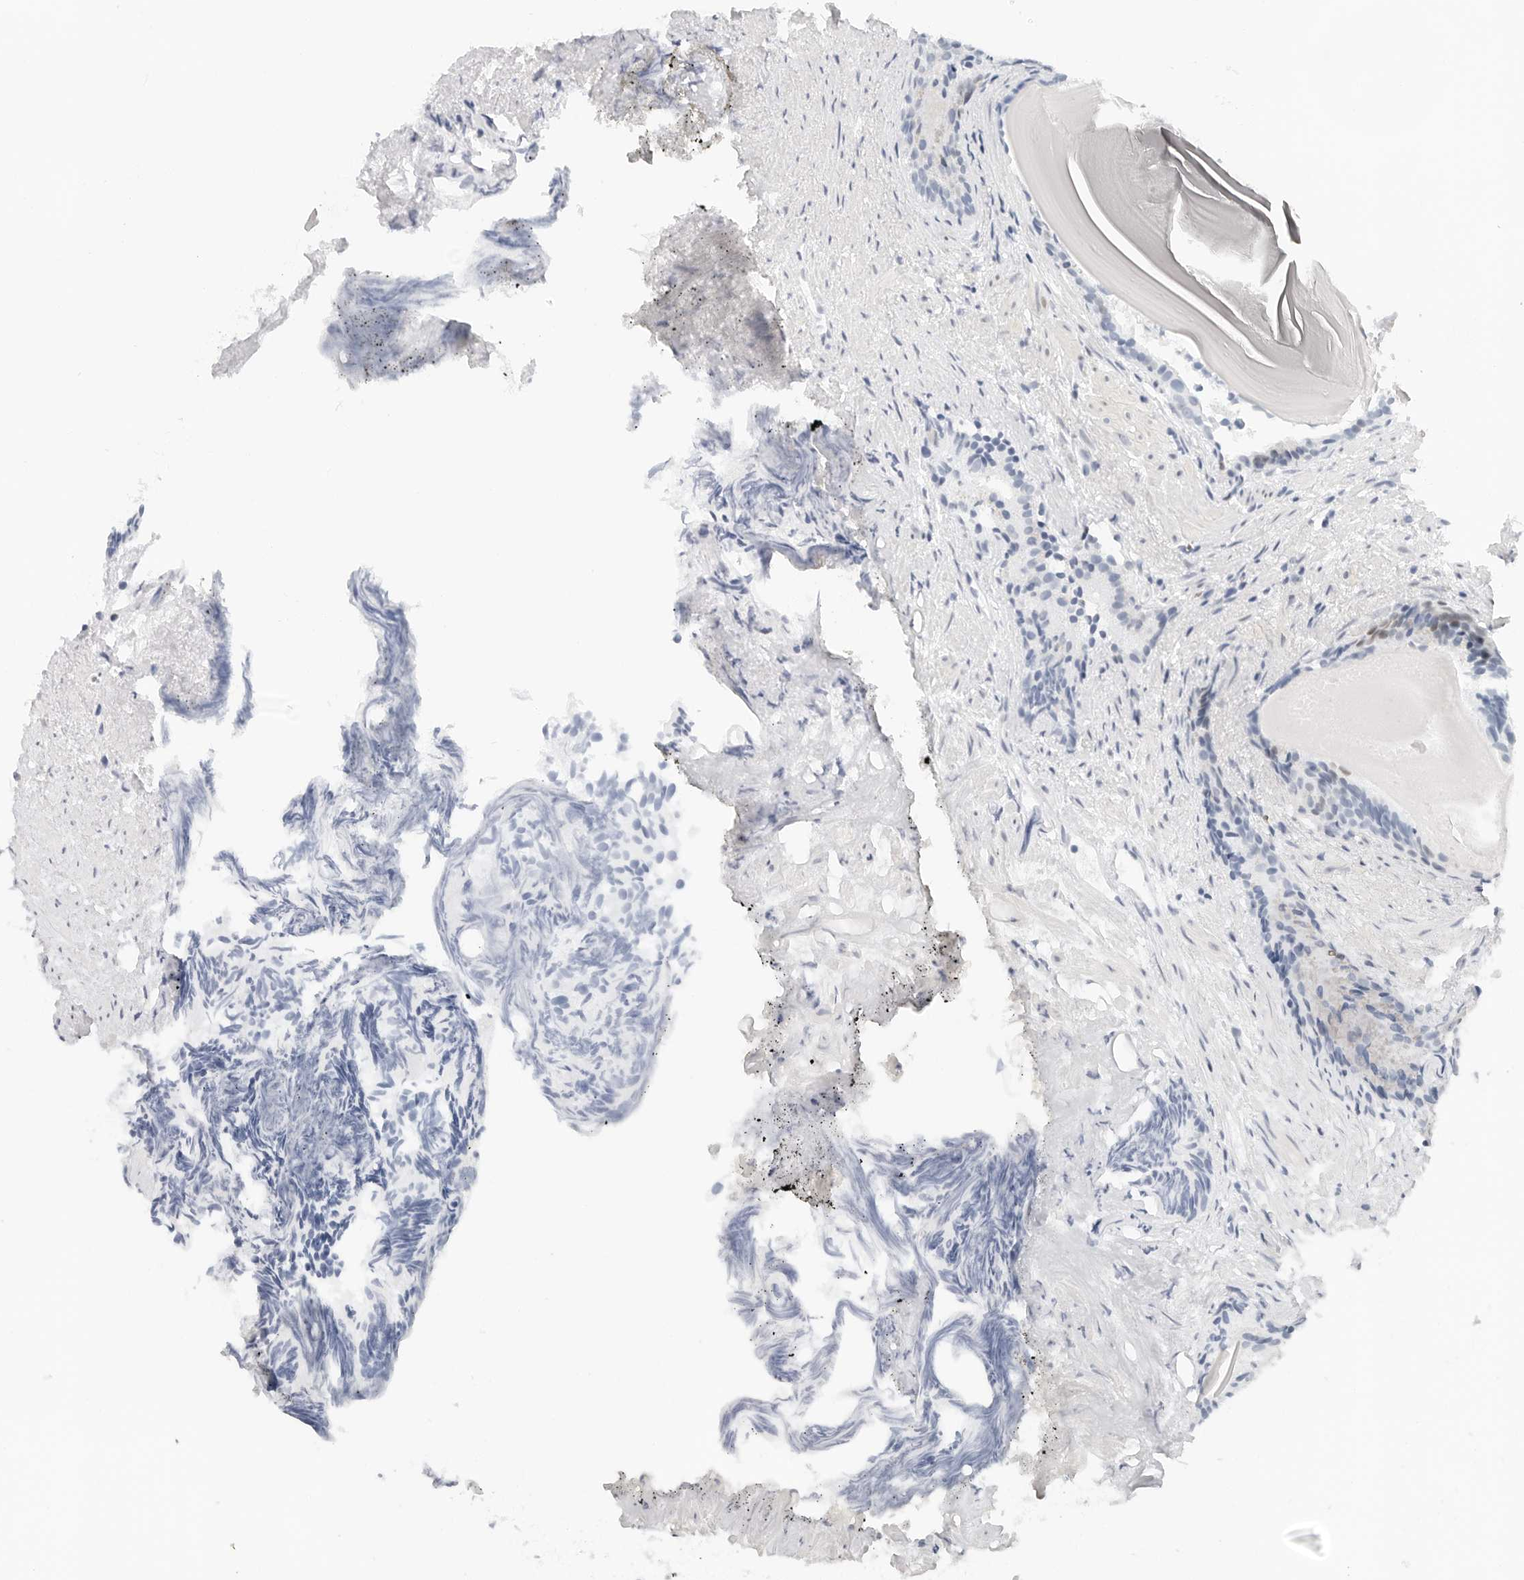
{"staining": {"intensity": "weak", "quantity": "<25%", "location": "nuclear"}, "tissue": "prostate cancer", "cell_type": "Tumor cells", "image_type": "cancer", "snomed": [{"axis": "morphology", "description": "Adenocarcinoma, Low grade"}, {"axis": "topography", "description": "Prostate"}], "caption": "Protein analysis of prostate low-grade adenocarcinoma reveals no significant expression in tumor cells. The staining was performed using DAB (3,3'-diaminobenzidine) to visualize the protein expression in brown, while the nuclei were stained in blue with hematoxylin (Magnification: 20x).", "gene": "NTMT2", "patient": {"sex": "male", "age": 88}}